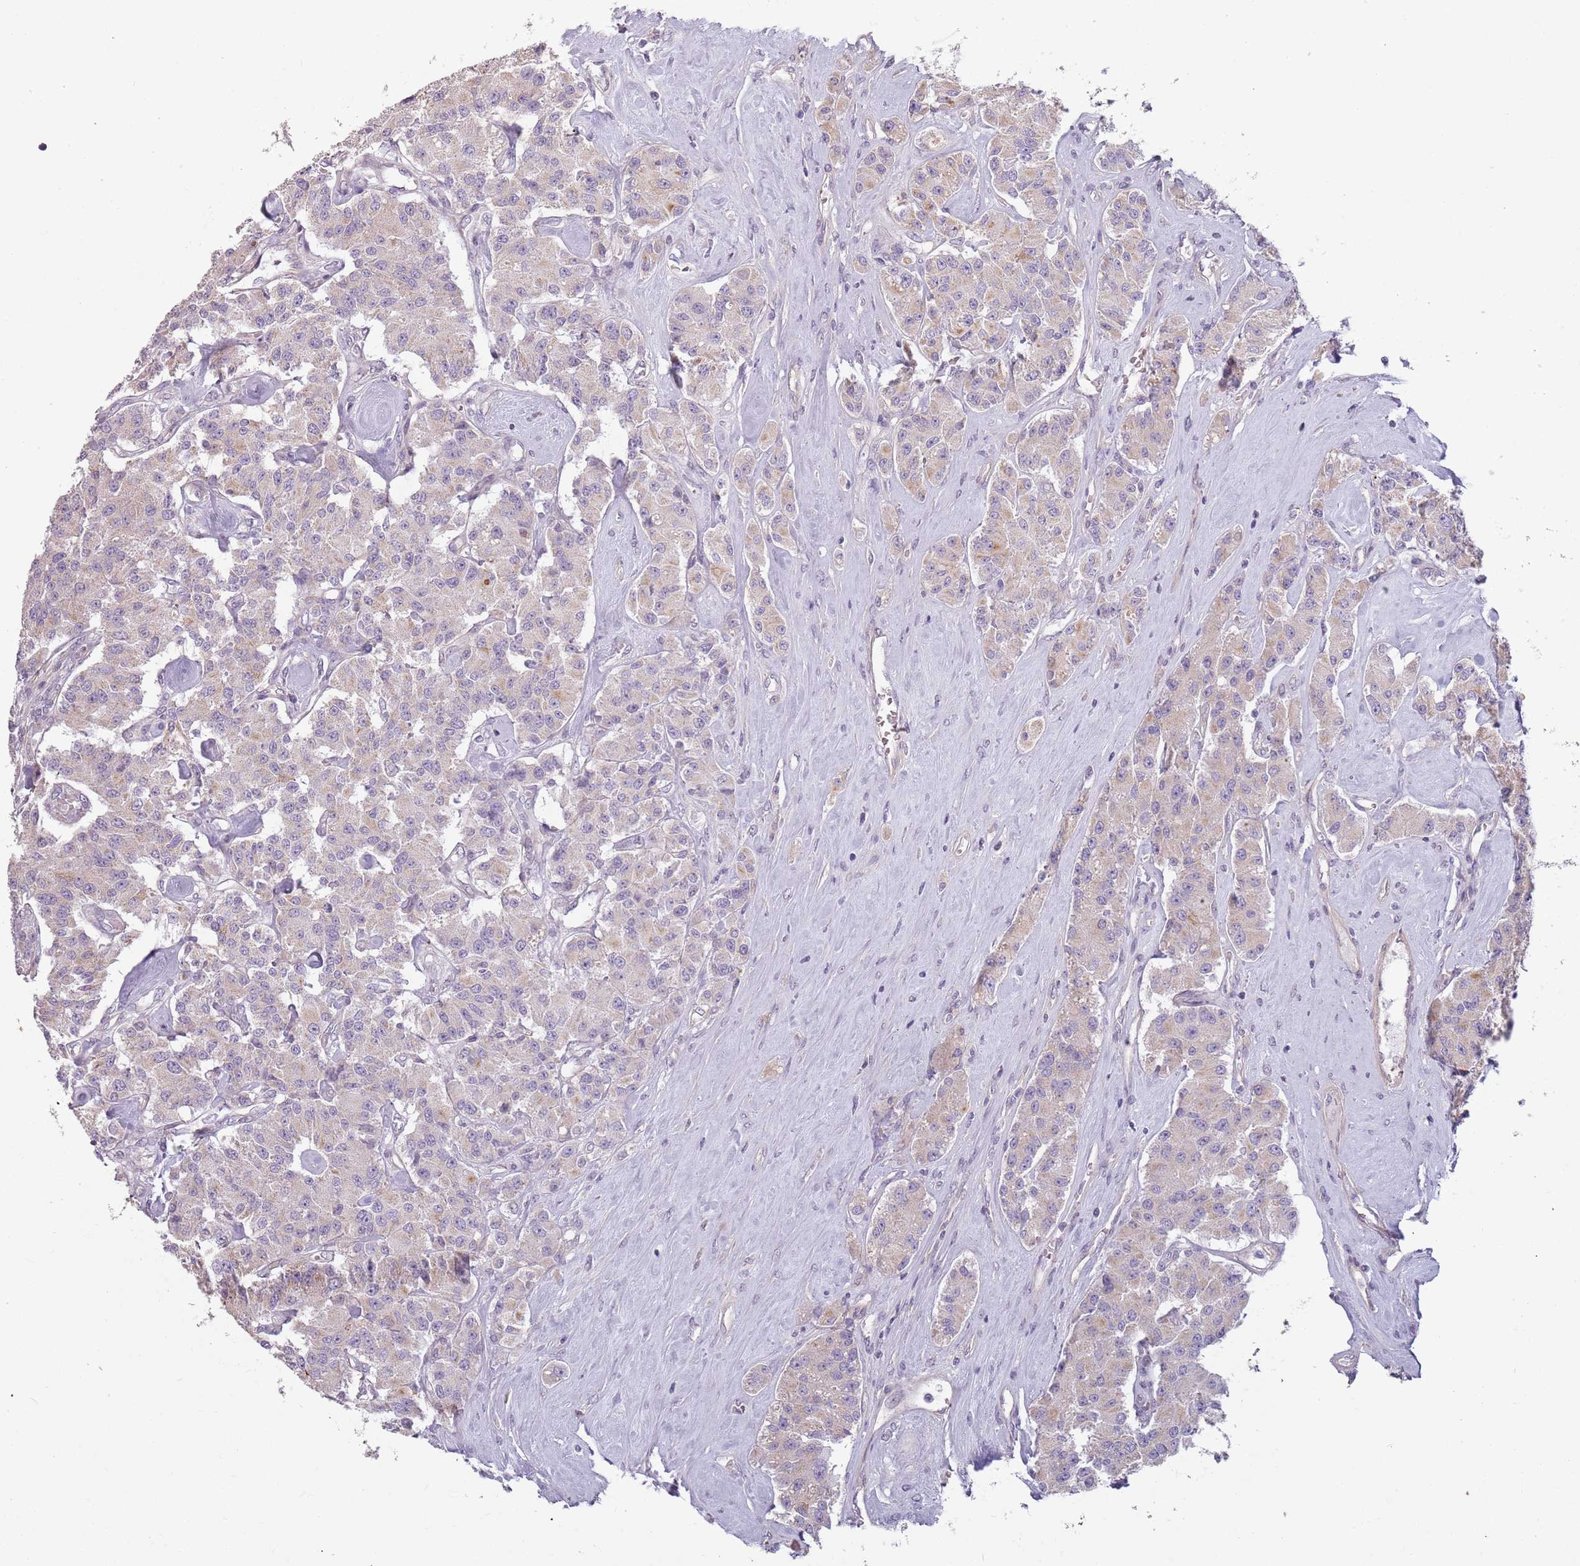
{"staining": {"intensity": "negative", "quantity": "none", "location": "none"}, "tissue": "carcinoid", "cell_type": "Tumor cells", "image_type": "cancer", "snomed": [{"axis": "morphology", "description": "Carcinoid, malignant, NOS"}, {"axis": "topography", "description": "Pancreas"}], "caption": "Malignant carcinoid was stained to show a protein in brown. There is no significant expression in tumor cells.", "gene": "TLCD2", "patient": {"sex": "male", "age": 41}}